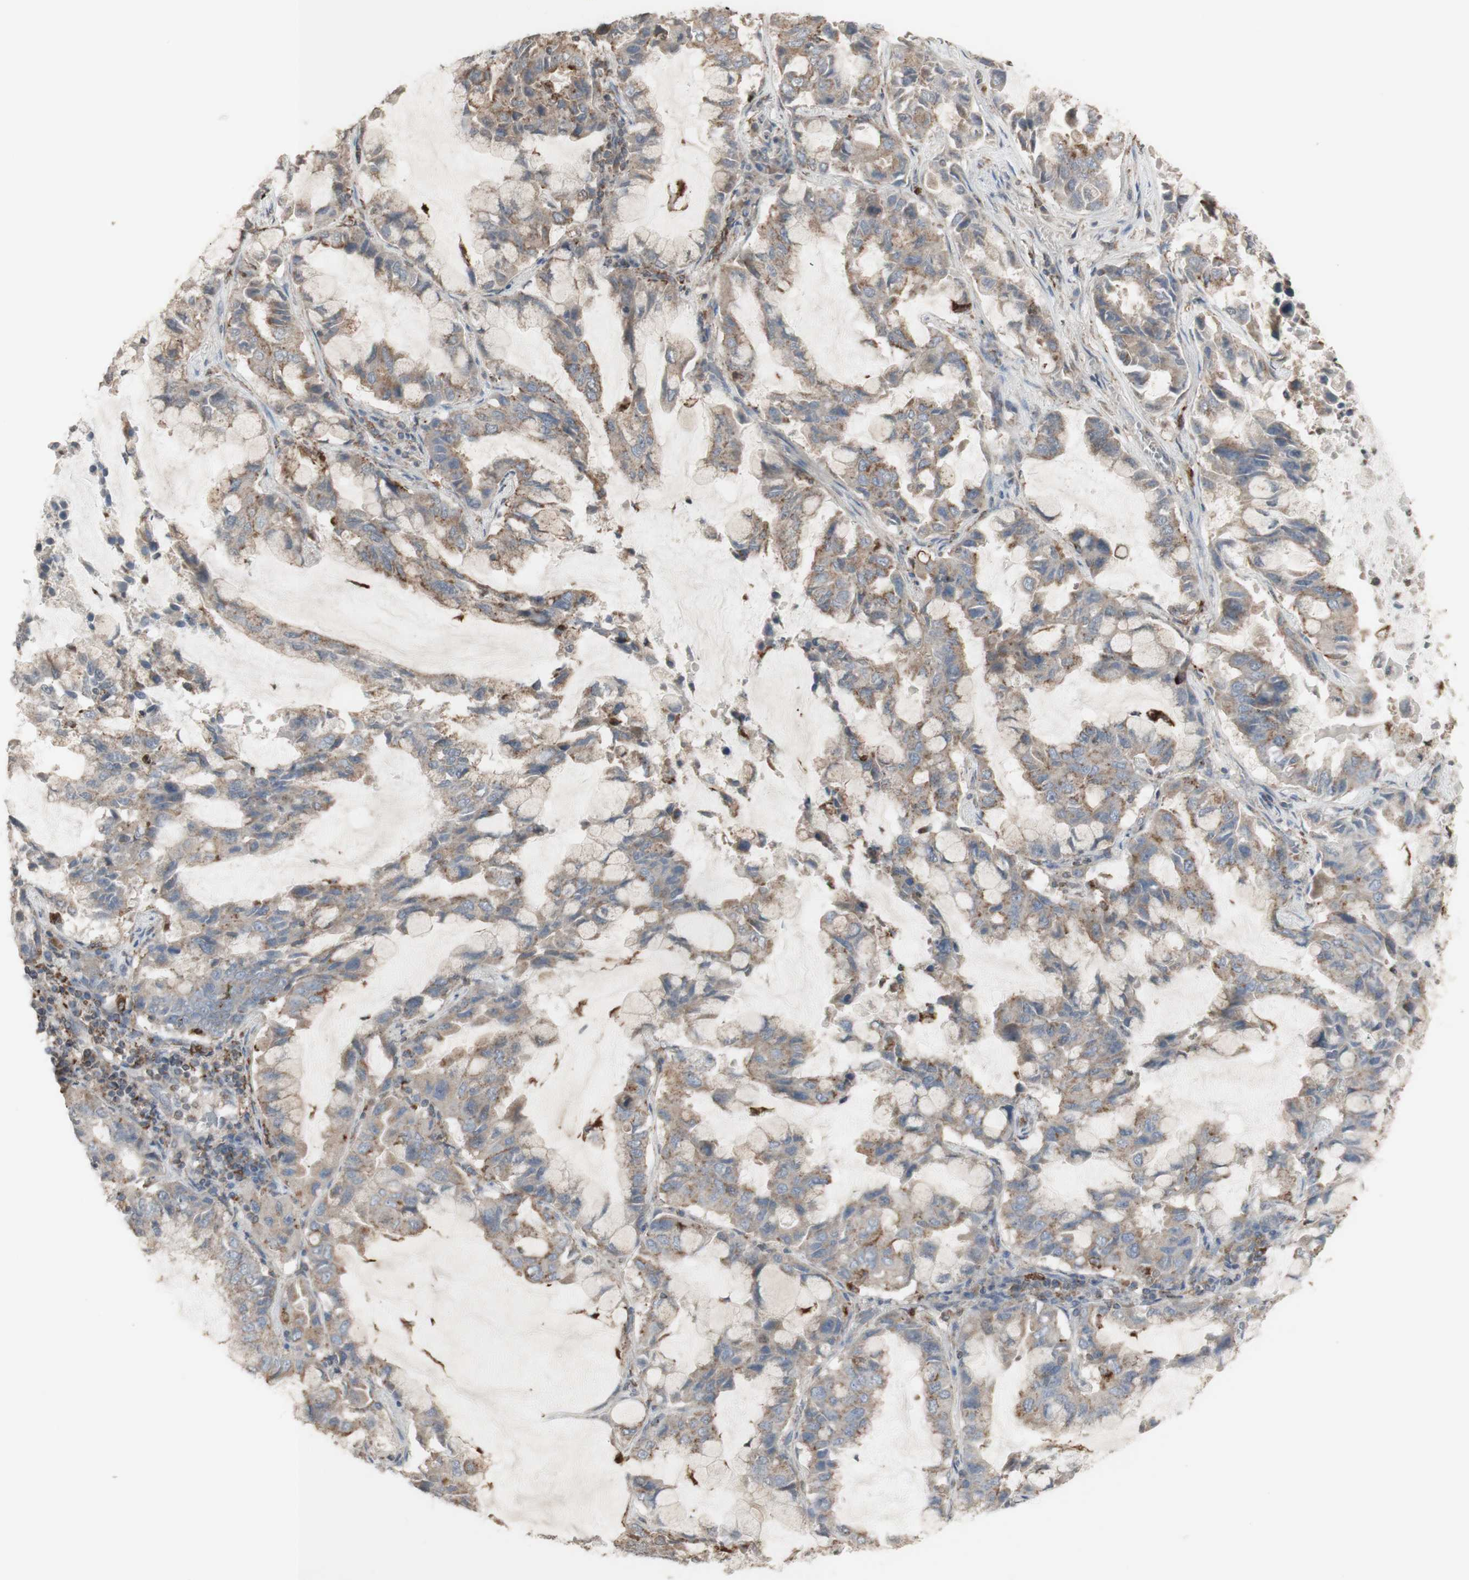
{"staining": {"intensity": "weak", "quantity": ">75%", "location": "cytoplasmic/membranous"}, "tissue": "lung cancer", "cell_type": "Tumor cells", "image_type": "cancer", "snomed": [{"axis": "morphology", "description": "Adenocarcinoma, NOS"}, {"axis": "topography", "description": "Lung"}], "caption": "The image exhibits a brown stain indicating the presence of a protein in the cytoplasmic/membranous of tumor cells in lung adenocarcinoma.", "gene": "ATP6V1E1", "patient": {"sex": "male", "age": 64}}